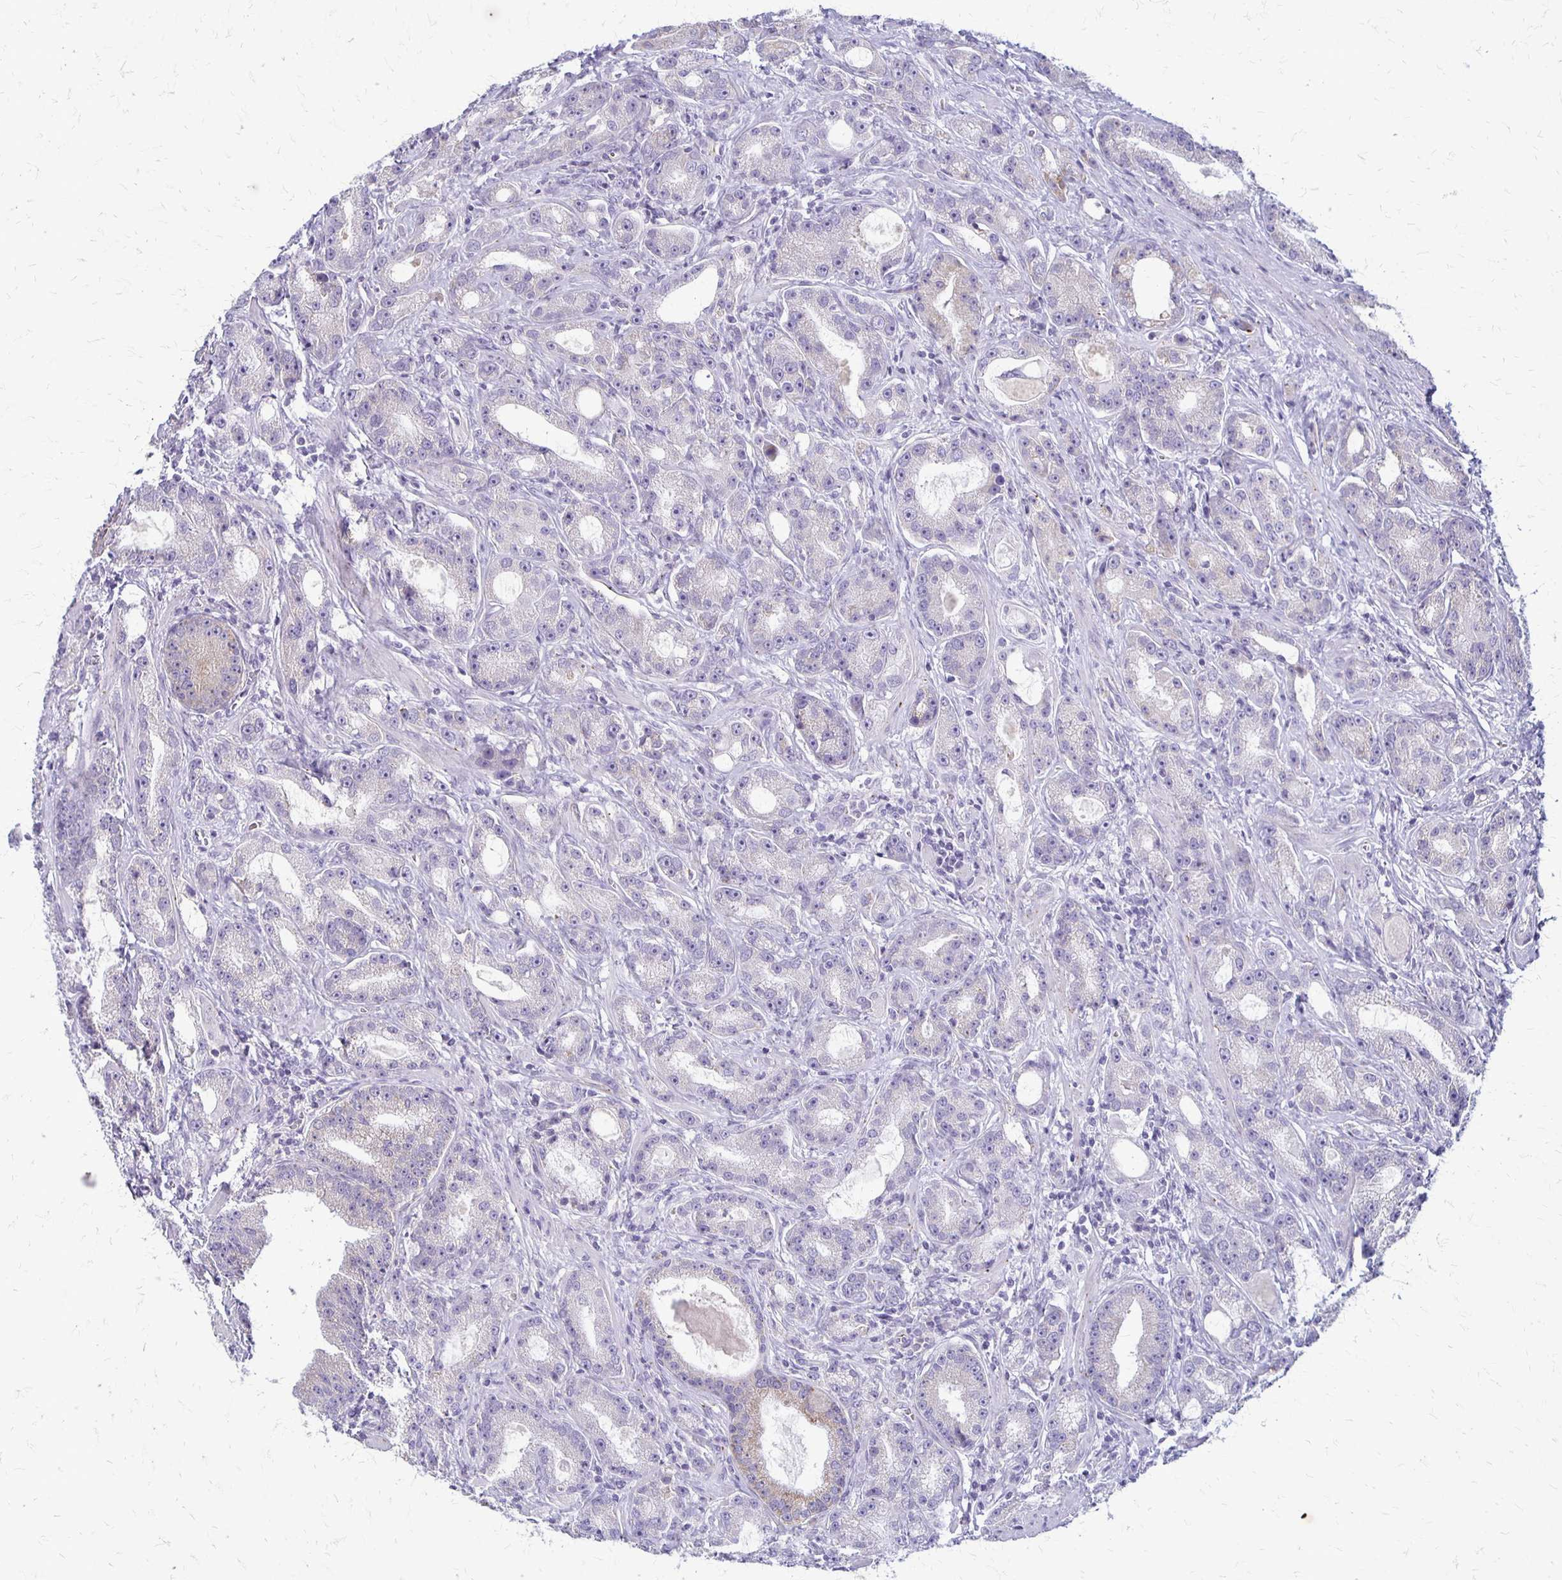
{"staining": {"intensity": "moderate", "quantity": "<25%", "location": "cytoplasmic/membranous"}, "tissue": "prostate cancer", "cell_type": "Tumor cells", "image_type": "cancer", "snomed": [{"axis": "morphology", "description": "Adenocarcinoma, High grade"}, {"axis": "topography", "description": "Prostate"}], "caption": "Tumor cells exhibit moderate cytoplasmic/membranous expression in about <25% of cells in adenocarcinoma (high-grade) (prostate).", "gene": "RHOC", "patient": {"sex": "male", "age": 65}}